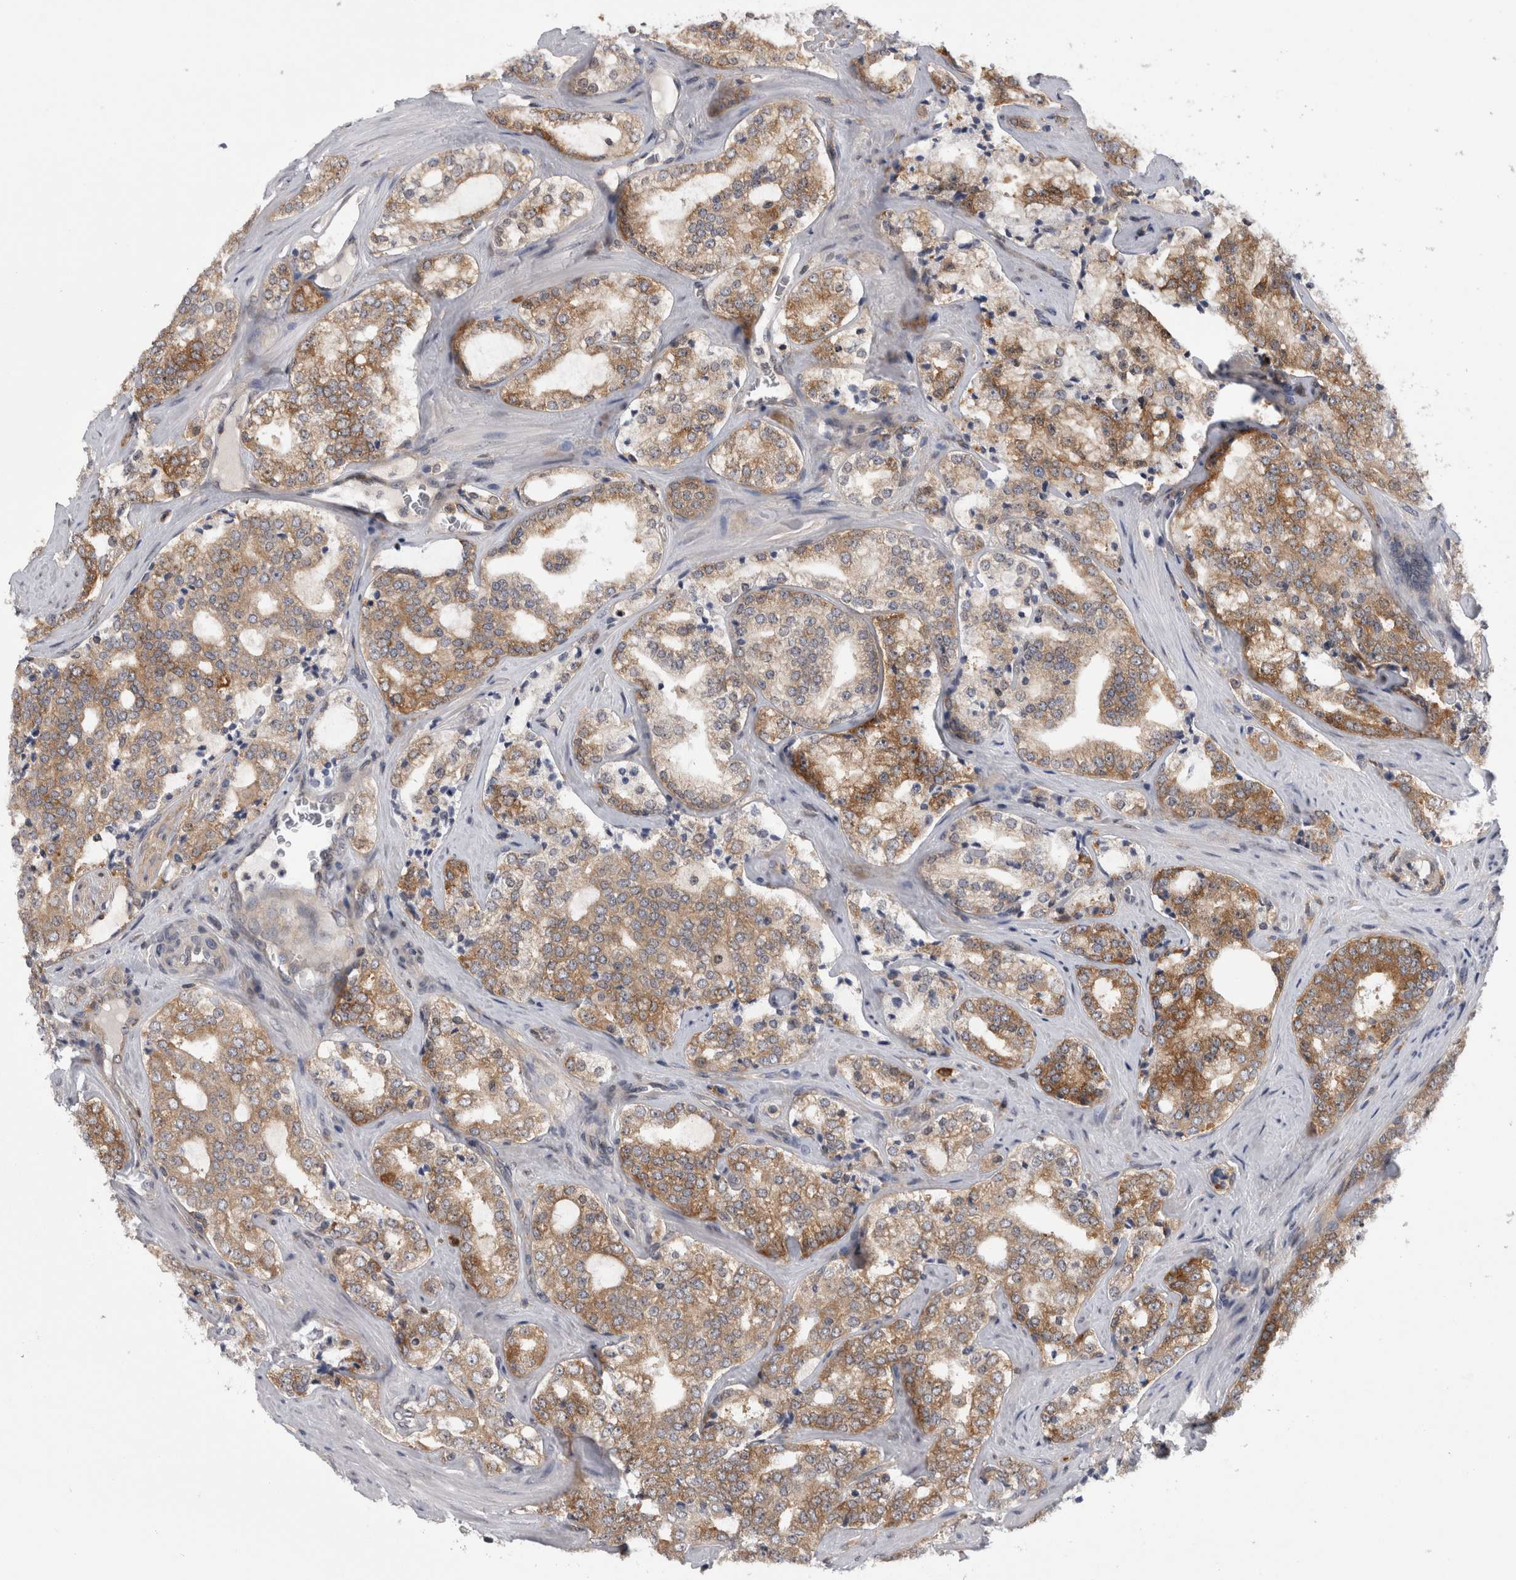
{"staining": {"intensity": "strong", "quantity": ">75%", "location": "cytoplasmic/membranous"}, "tissue": "prostate cancer", "cell_type": "Tumor cells", "image_type": "cancer", "snomed": [{"axis": "morphology", "description": "Adenocarcinoma, High grade"}, {"axis": "topography", "description": "Prostate"}], "caption": "Protein staining of prostate cancer (adenocarcinoma (high-grade)) tissue reveals strong cytoplasmic/membranous positivity in approximately >75% of tumor cells.", "gene": "CACYBP", "patient": {"sex": "male", "age": 64}}